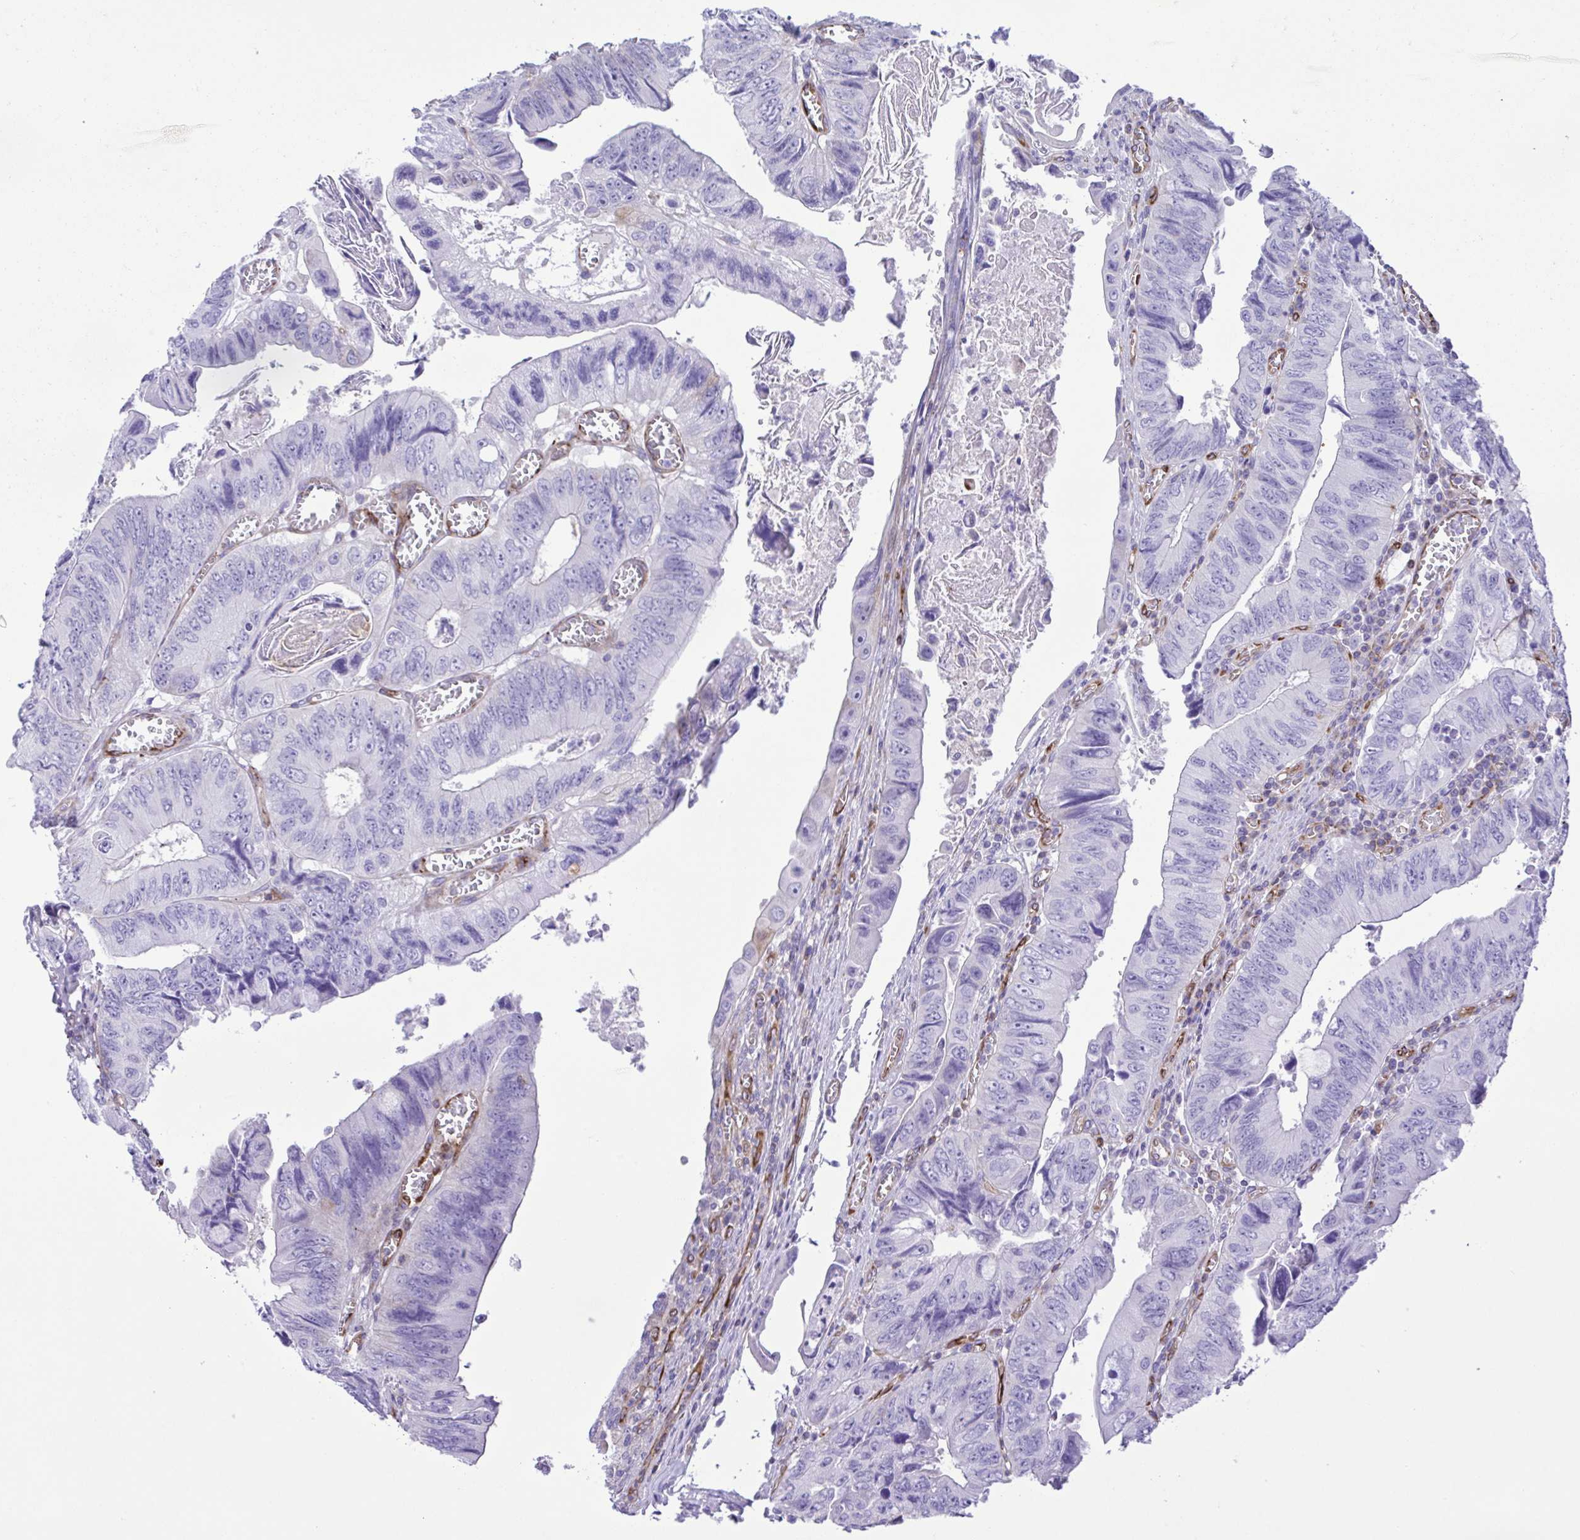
{"staining": {"intensity": "negative", "quantity": "none", "location": "none"}, "tissue": "colorectal cancer", "cell_type": "Tumor cells", "image_type": "cancer", "snomed": [{"axis": "morphology", "description": "Adenocarcinoma, NOS"}, {"axis": "topography", "description": "Colon"}], "caption": "Colorectal cancer (adenocarcinoma) stained for a protein using immunohistochemistry reveals no expression tumor cells.", "gene": "FLT1", "patient": {"sex": "female", "age": 84}}